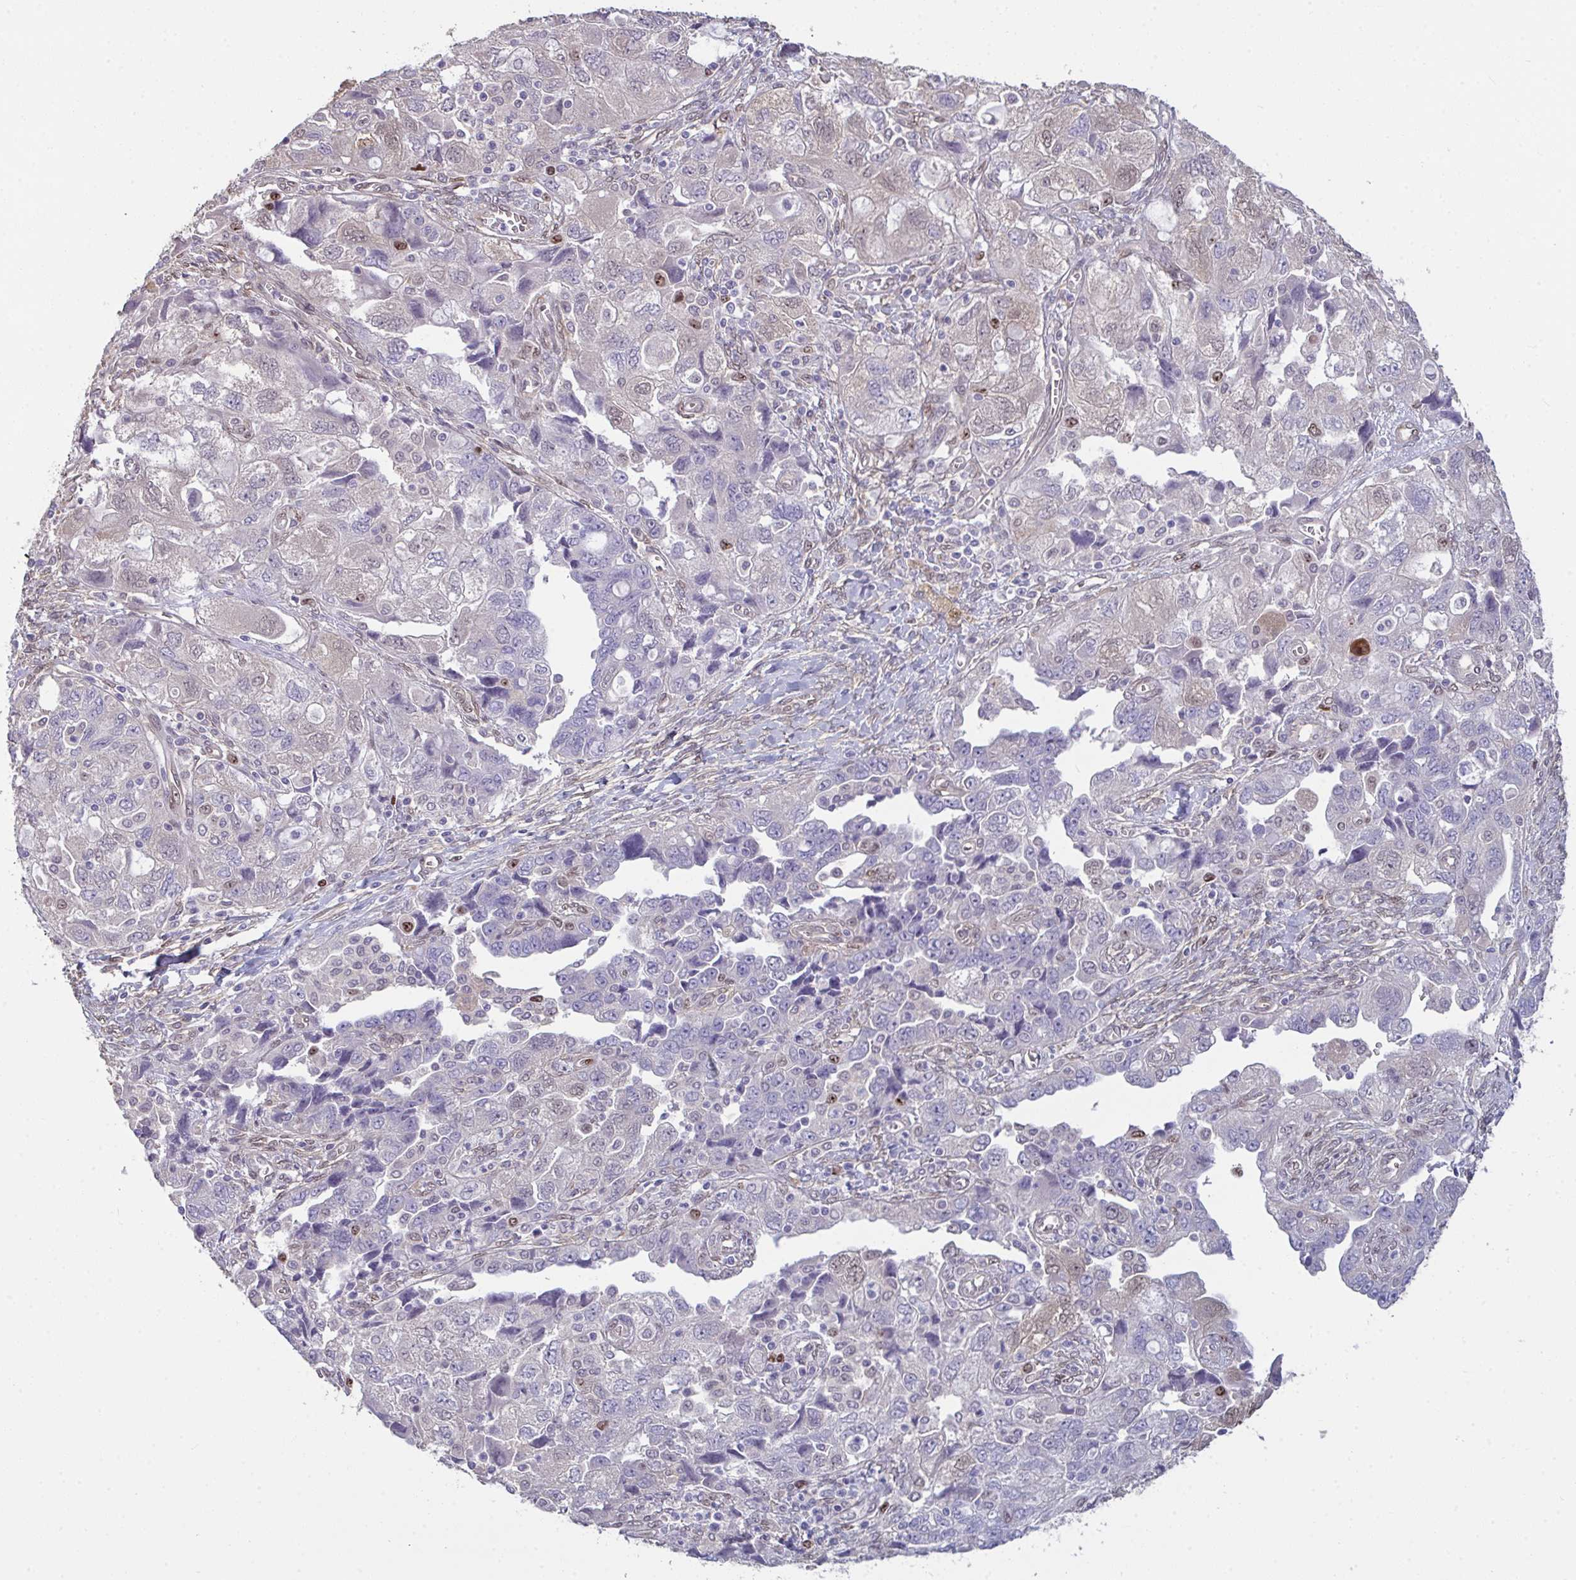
{"staining": {"intensity": "weak", "quantity": "<25%", "location": "nuclear"}, "tissue": "ovarian cancer", "cell_type": "Tumor cells", "image_type": "cancer", "snomed": [{"axis": "morphology", "description": "Carcinoma, NOS"}, {"axis": "morphology", "description": "Cystadenocarcinoma, serous, NOS"}, {"axis": "topography", "description": "Ovary"}], "caption": "Tumor cells show no significant expression in ovarian cancer (carcinoma).", "gene": "SETD7", "patient": {"sex": "female", "age": 69}}